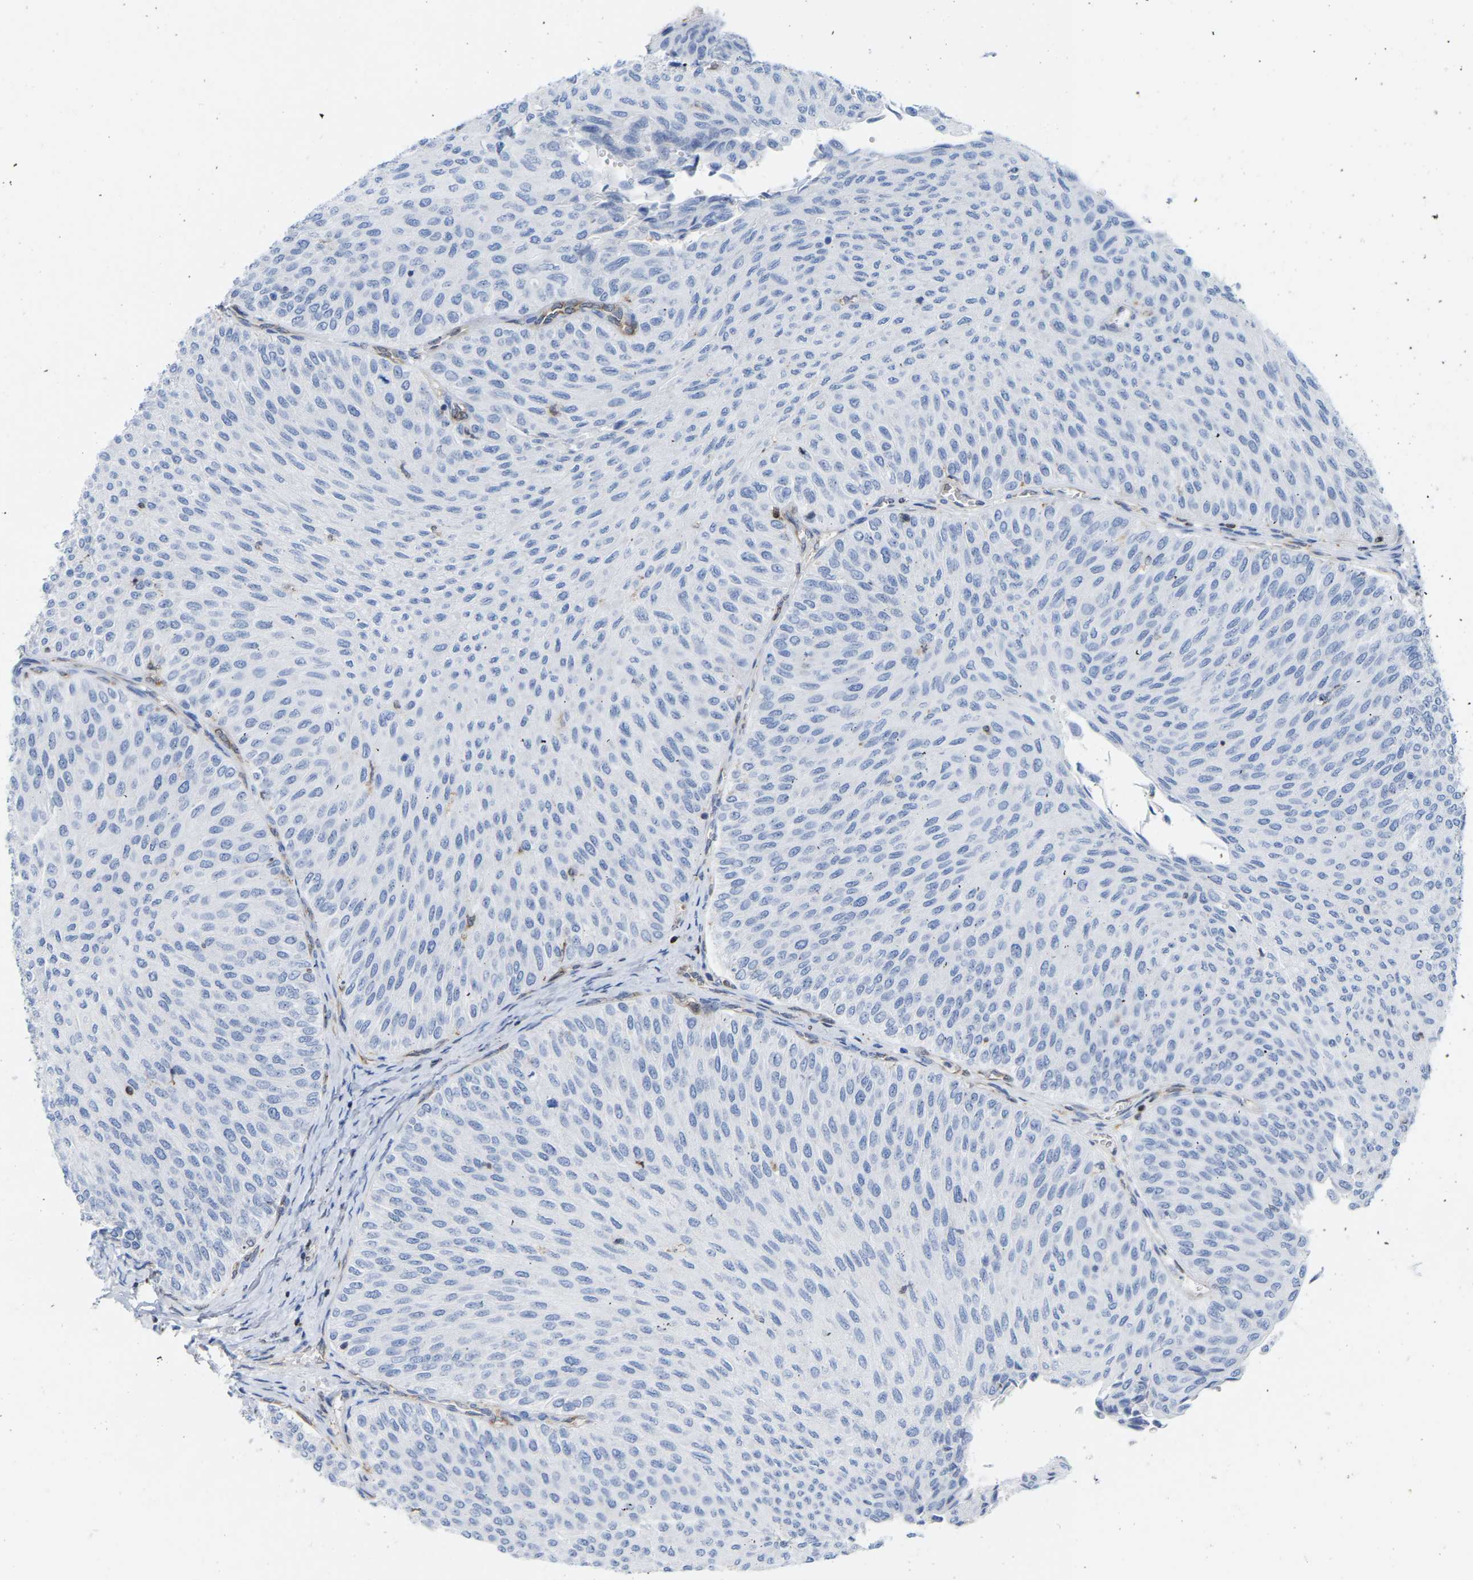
{"staining": {"intensity": "negative", "quantity": "none", "location": "none"}, "tissue": "urothelial cancer", "cell_type": "Tumor cells", "image_type": "cancer", "snomed": [{"axis": "morphology", "description": "Urothelial carcinoma, Low grade"}, {"axis": "topography", "description": "Urinary bladder"}], "caption": "This is an immunohistochemistry (IHC) micrograph of urothelial cancer. There is no positivity in tumor cells.", "gene": "GIMAP4", "patient": {"sex": "male", "age": 78}}